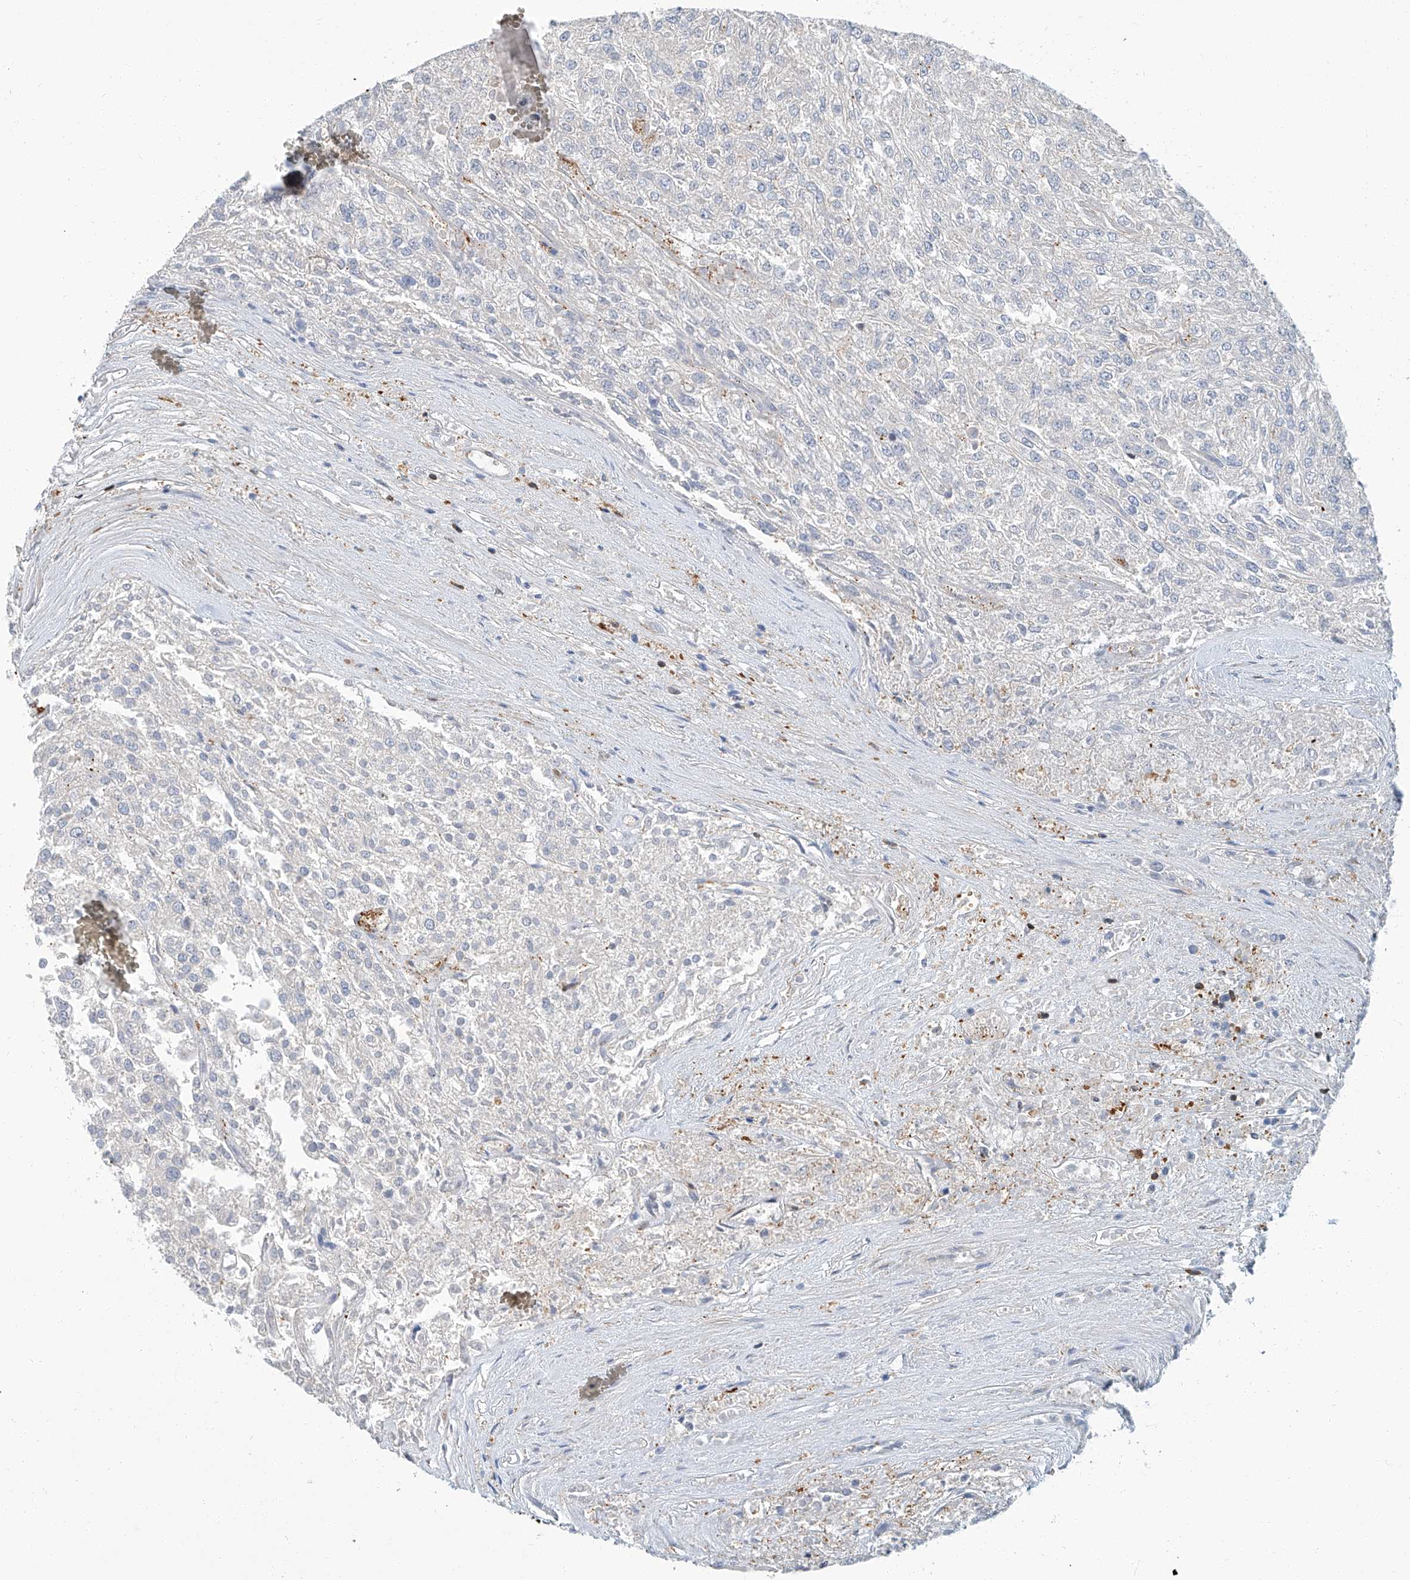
{"staining": {"intensity": "negative", "quantity": "none", "location": "none"}, "tissue": "renal cancer", "cell_type": "Tumor cells", "image_type": "cancer", "snomed": [{"axis": "morphology", "description": "Adenocarcinoma, NOS"}, {"axis": "topography", "description": "Kidney"}], "caption": "The photomicrograph shows no significant expression in tumor cells of adenocarcinoma (renal).", "gene": "PSMB10", "patient": {"sex": "female", "age": 54}}